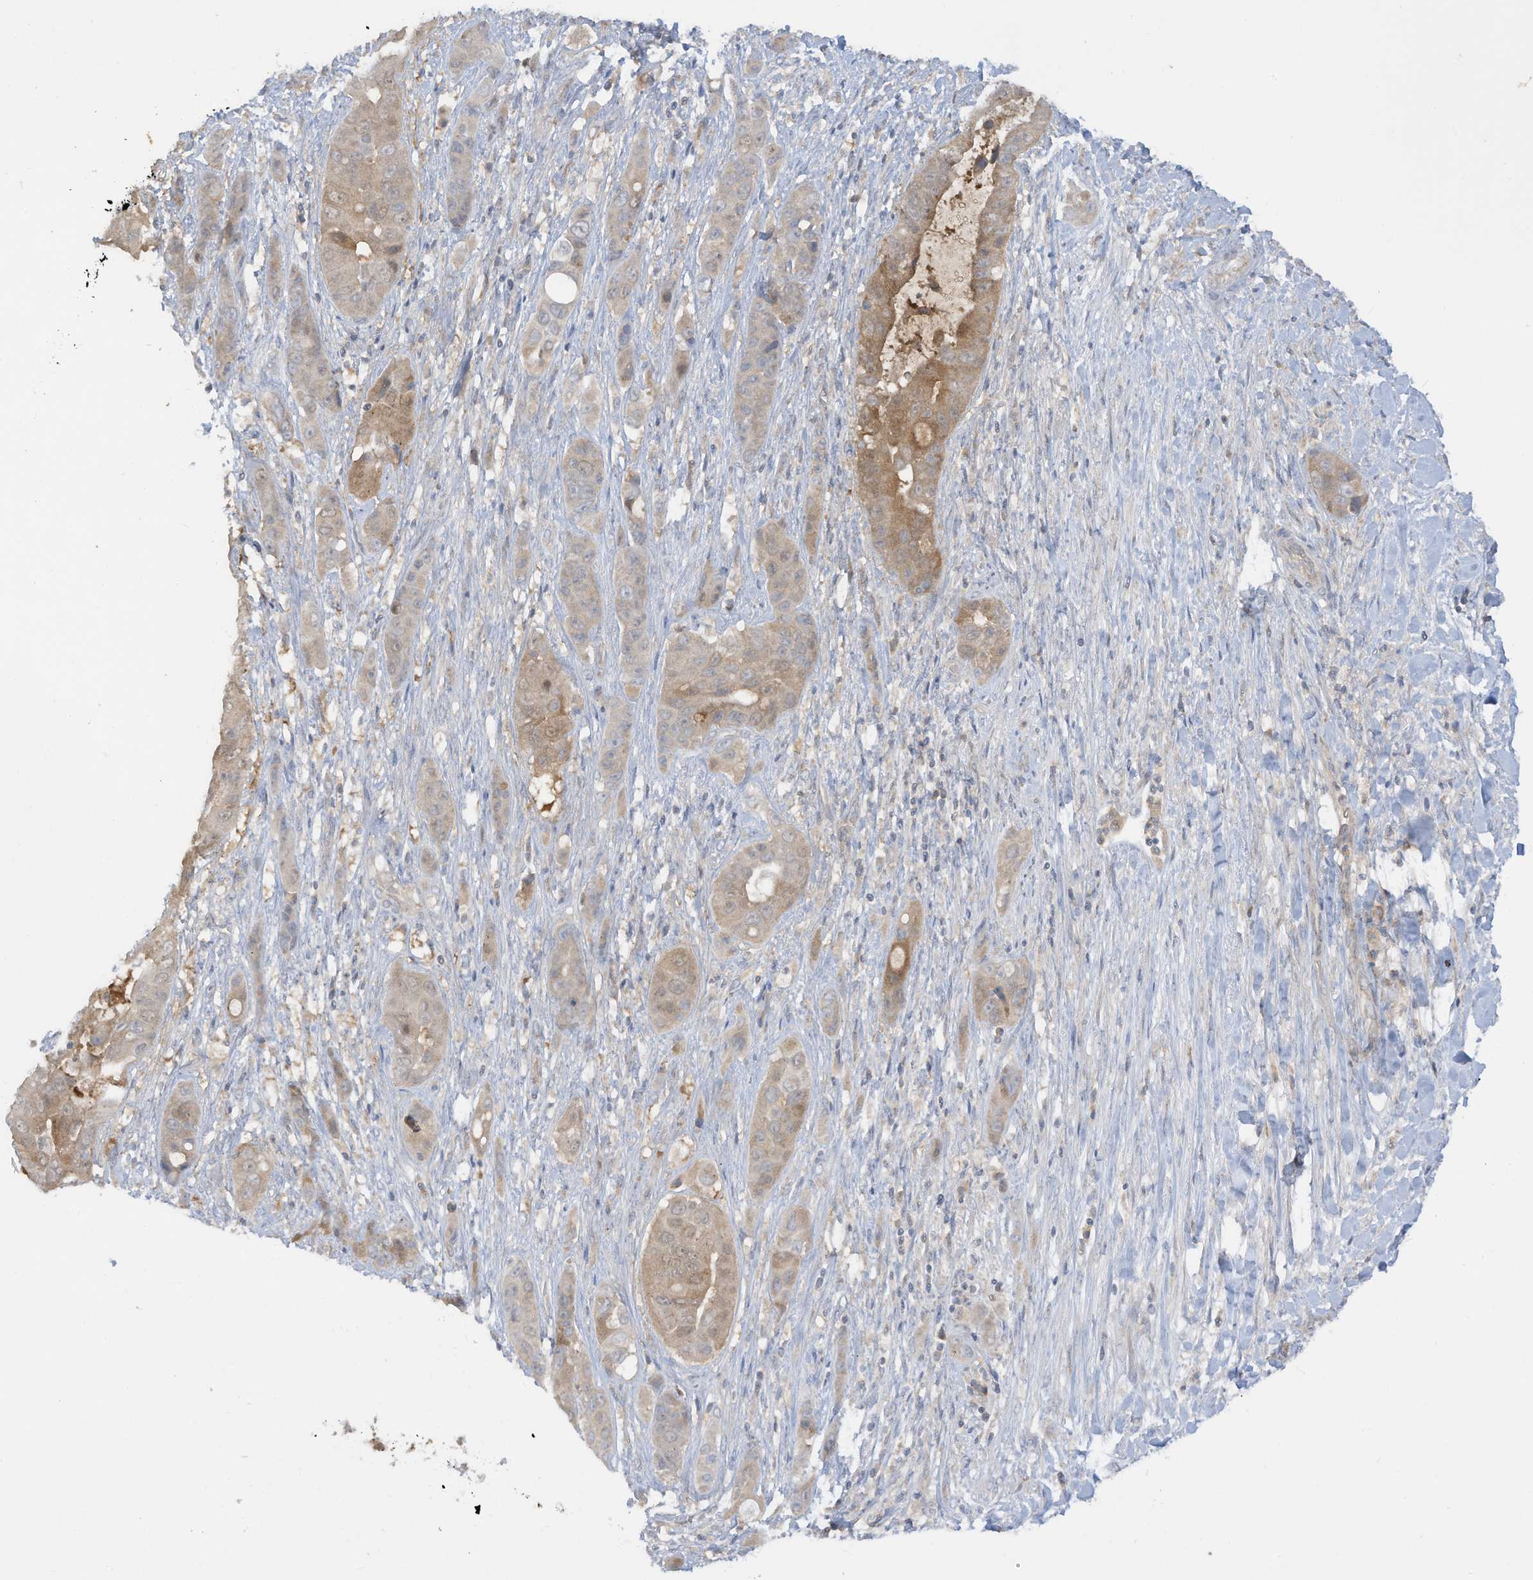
{"staining": {"intensity": "moderate", "quantity": "<25%", "location": "cytoplasmic/membranous"}, "tissue": "liver cancer", "cell_type": "Tumor cells", "image_type": "cancer", "snomed": [{"axis": "morphology", "description": "Cholangiocarcinoma"}, {"axis": "topography", "description": "Liver"}], "caption": "This is an image of IHC staining of cholangiocarcinoma (liver), which shows moderate positivity in the cytoplasmic/membranous of tumor cells.", "gene": "LRRN2", "patient": {"sex": "female", "age": 52}}